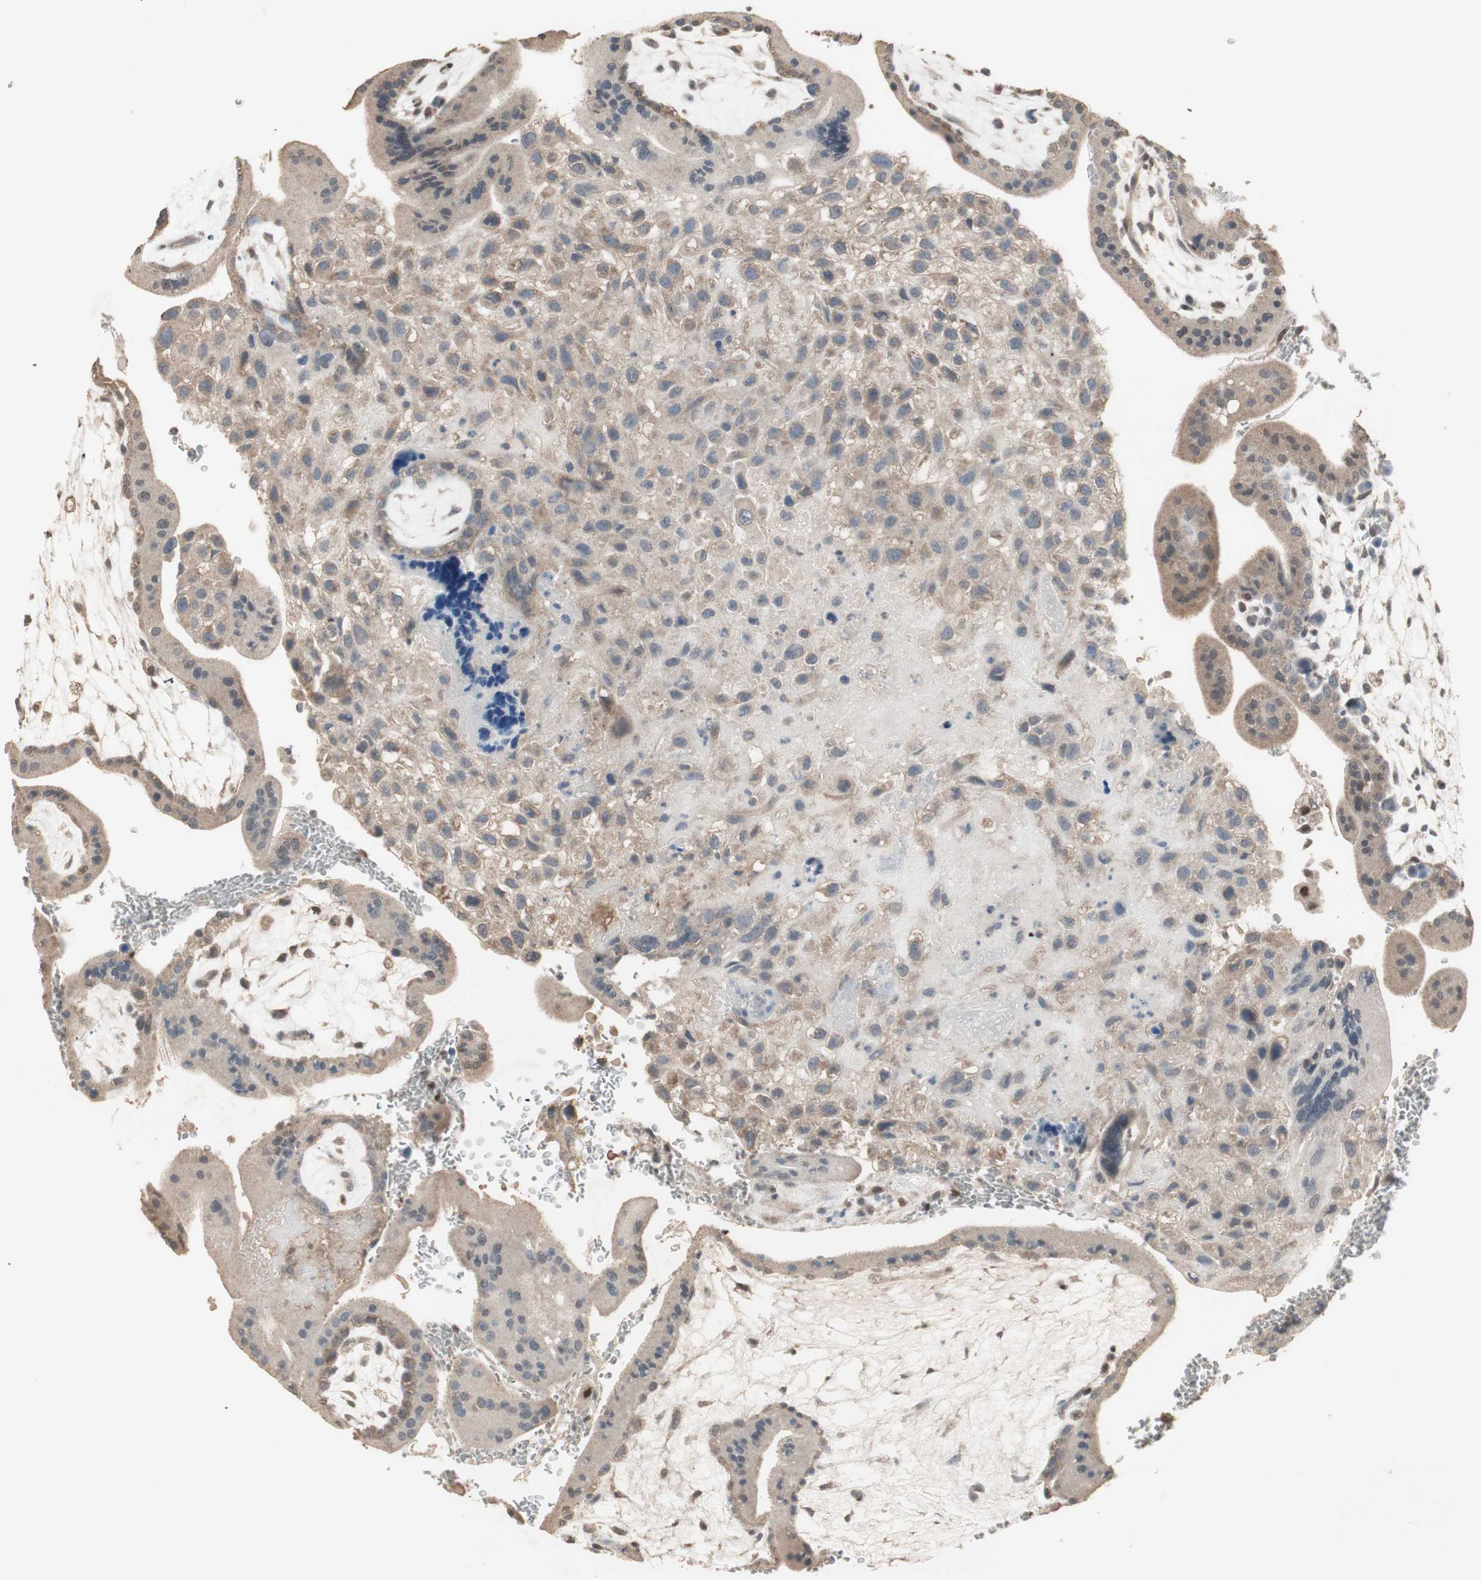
{"staining": {"intensity": "weak", "quantity": ">75%", "location": "cytoplasmic/membranous"}, "tissue": "placenta", "cell_type": "Decidual cells", "image_type": "normal", "snomed": [{"axis": "morphology", "description": "Normal tissue, NOS"}, {"axis": "topography", "description": "Placenta"}], "caption": "Decidual cells exhibit low levels of weak cytoplasmic/membranous positivity in approximately >75% of cells in benign human placenta.", "gene": "ZHX2", "patient": {"sex": "female", "age": 35}}